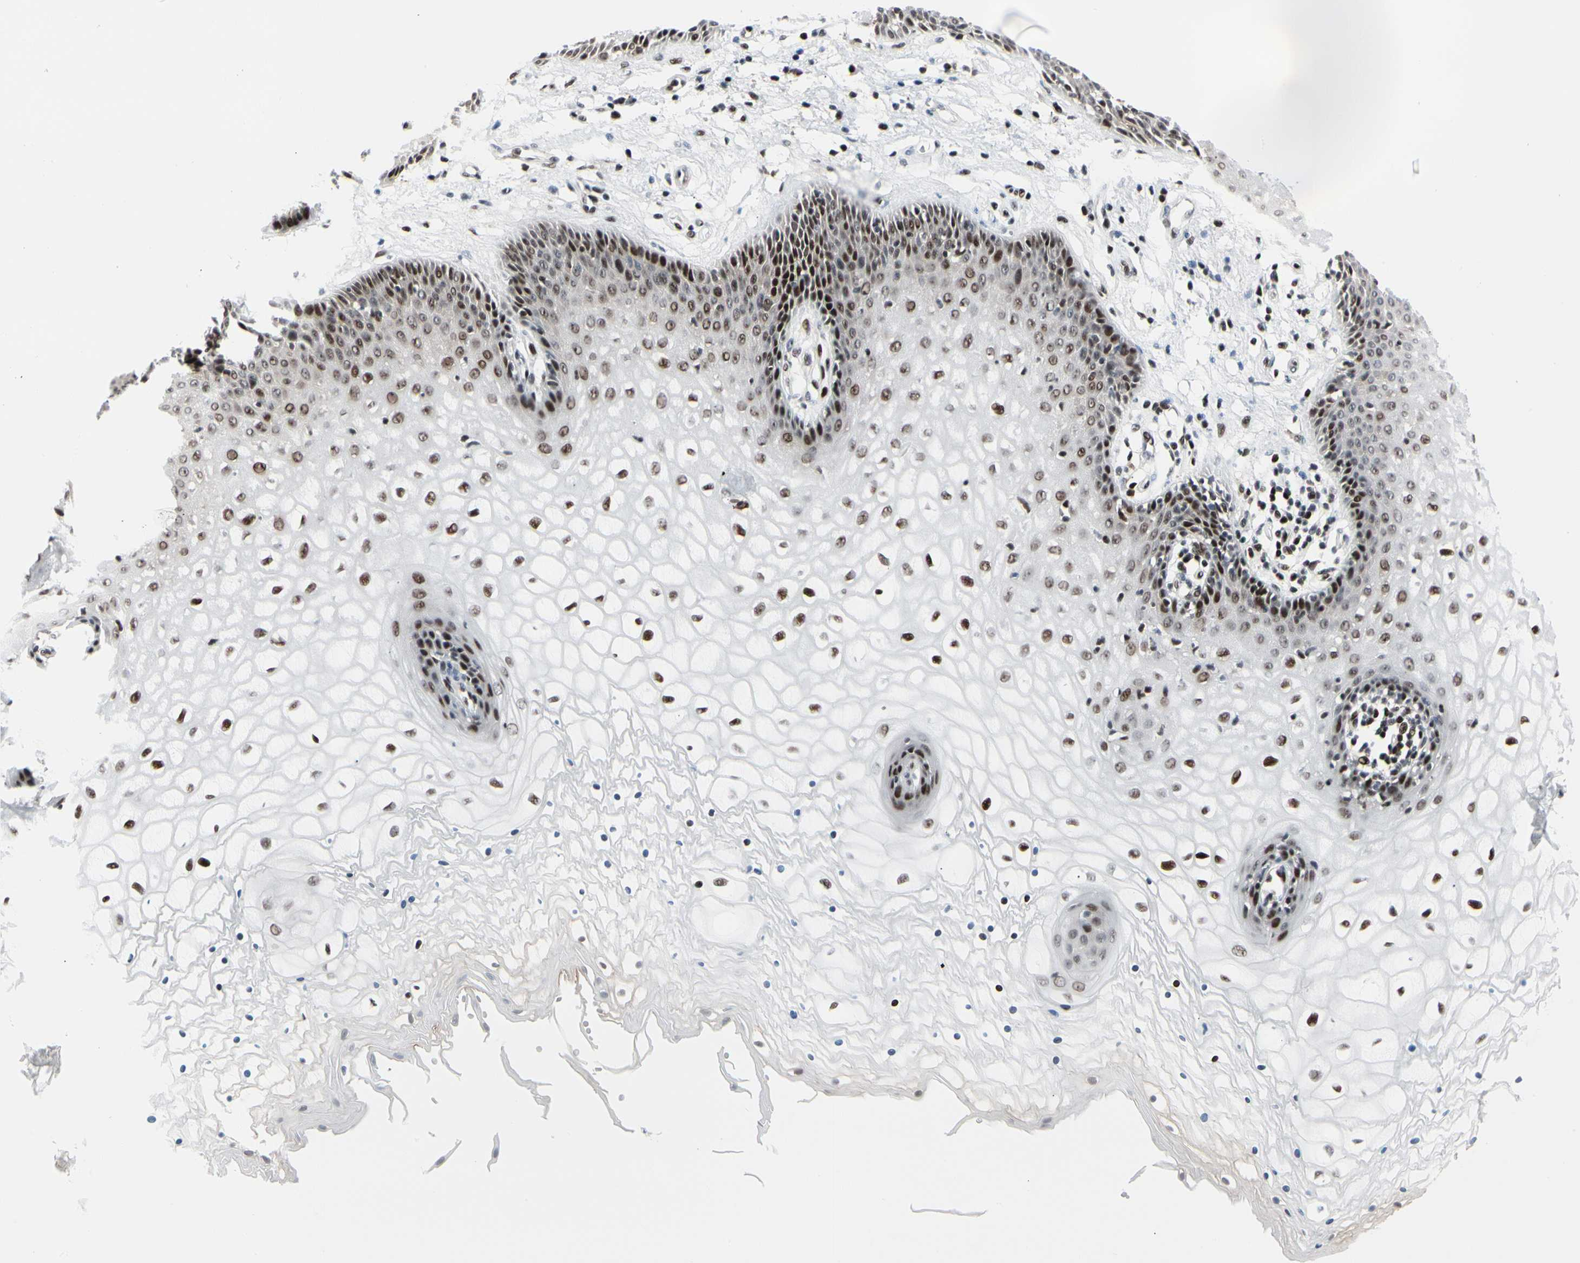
{"staining": {"intensity": "moderate", "quantity": ">75%", "location": "nuclear"}, "tissue": "vagina", "cell_type": "Squamous epithelial cells", "image_type": "normal", "snomed": [{"axis": "morphology", "description": "Normal tissue, NOS"}, {"axis": "topography", "description": "Vagina"}], "caption": "The image shows staining of benign vagina, revealing moderate nuclear protein positivity (brown color) within squamous epithelial cells.", "gene": "FOXO3", "patient": {"sex": "female", "age": 34}}